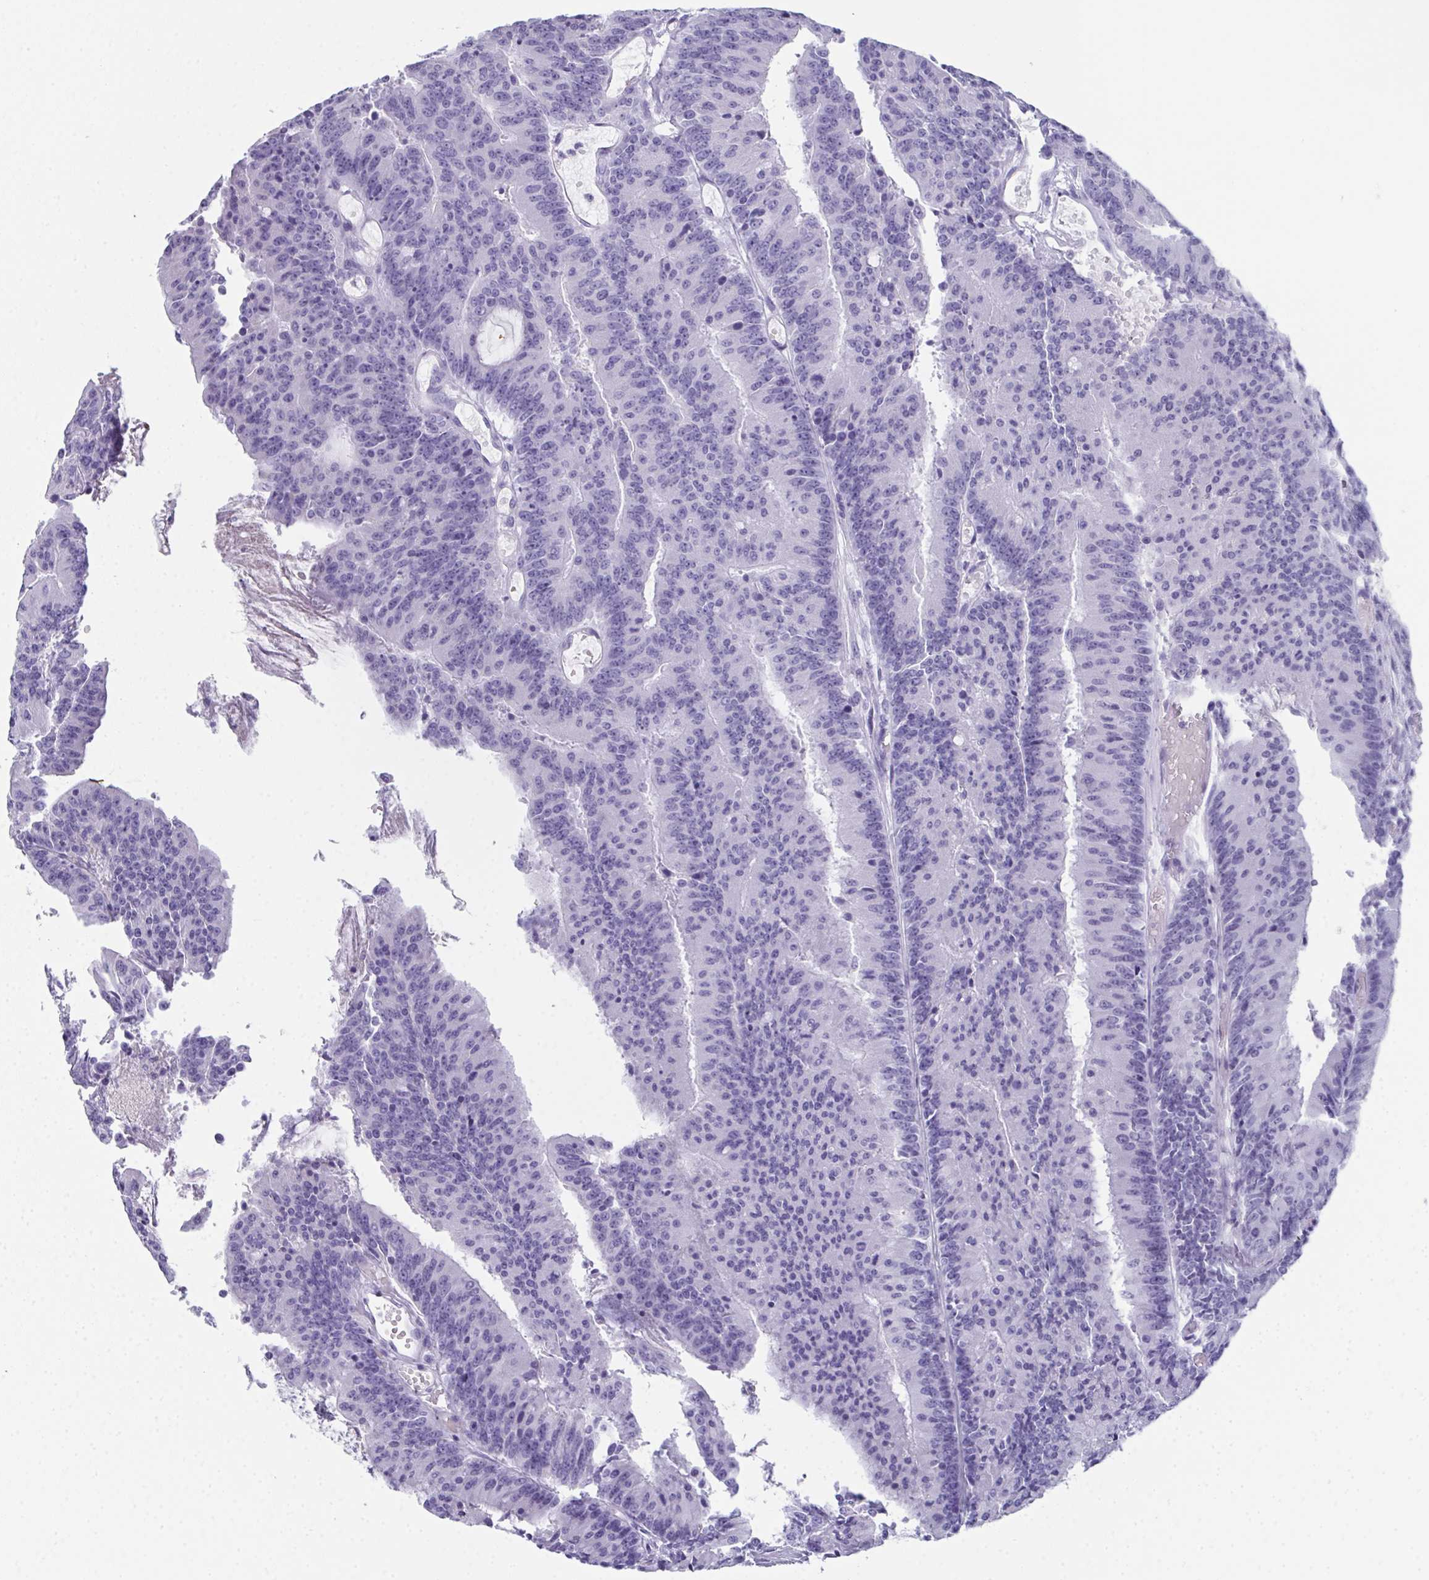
{"staining": {"intensity": "negative", "quantity": "none", "location": "none"}, "tissue": "colorectal cancer", "cell_type": "Tumor cells", "image_type": "cancer", "snomed": [{"axis": "morphology", "description": "Adenocarcinoma, NOS"}, {"axis": "topography", "description": "Colon"}], "caption": "Immunohistochemical staining of adenocarcinoma (colorectal) shows no significant staining in tumor cells.", "gene": "TEX19", "patient": {"sex": "female", "age": 78}}